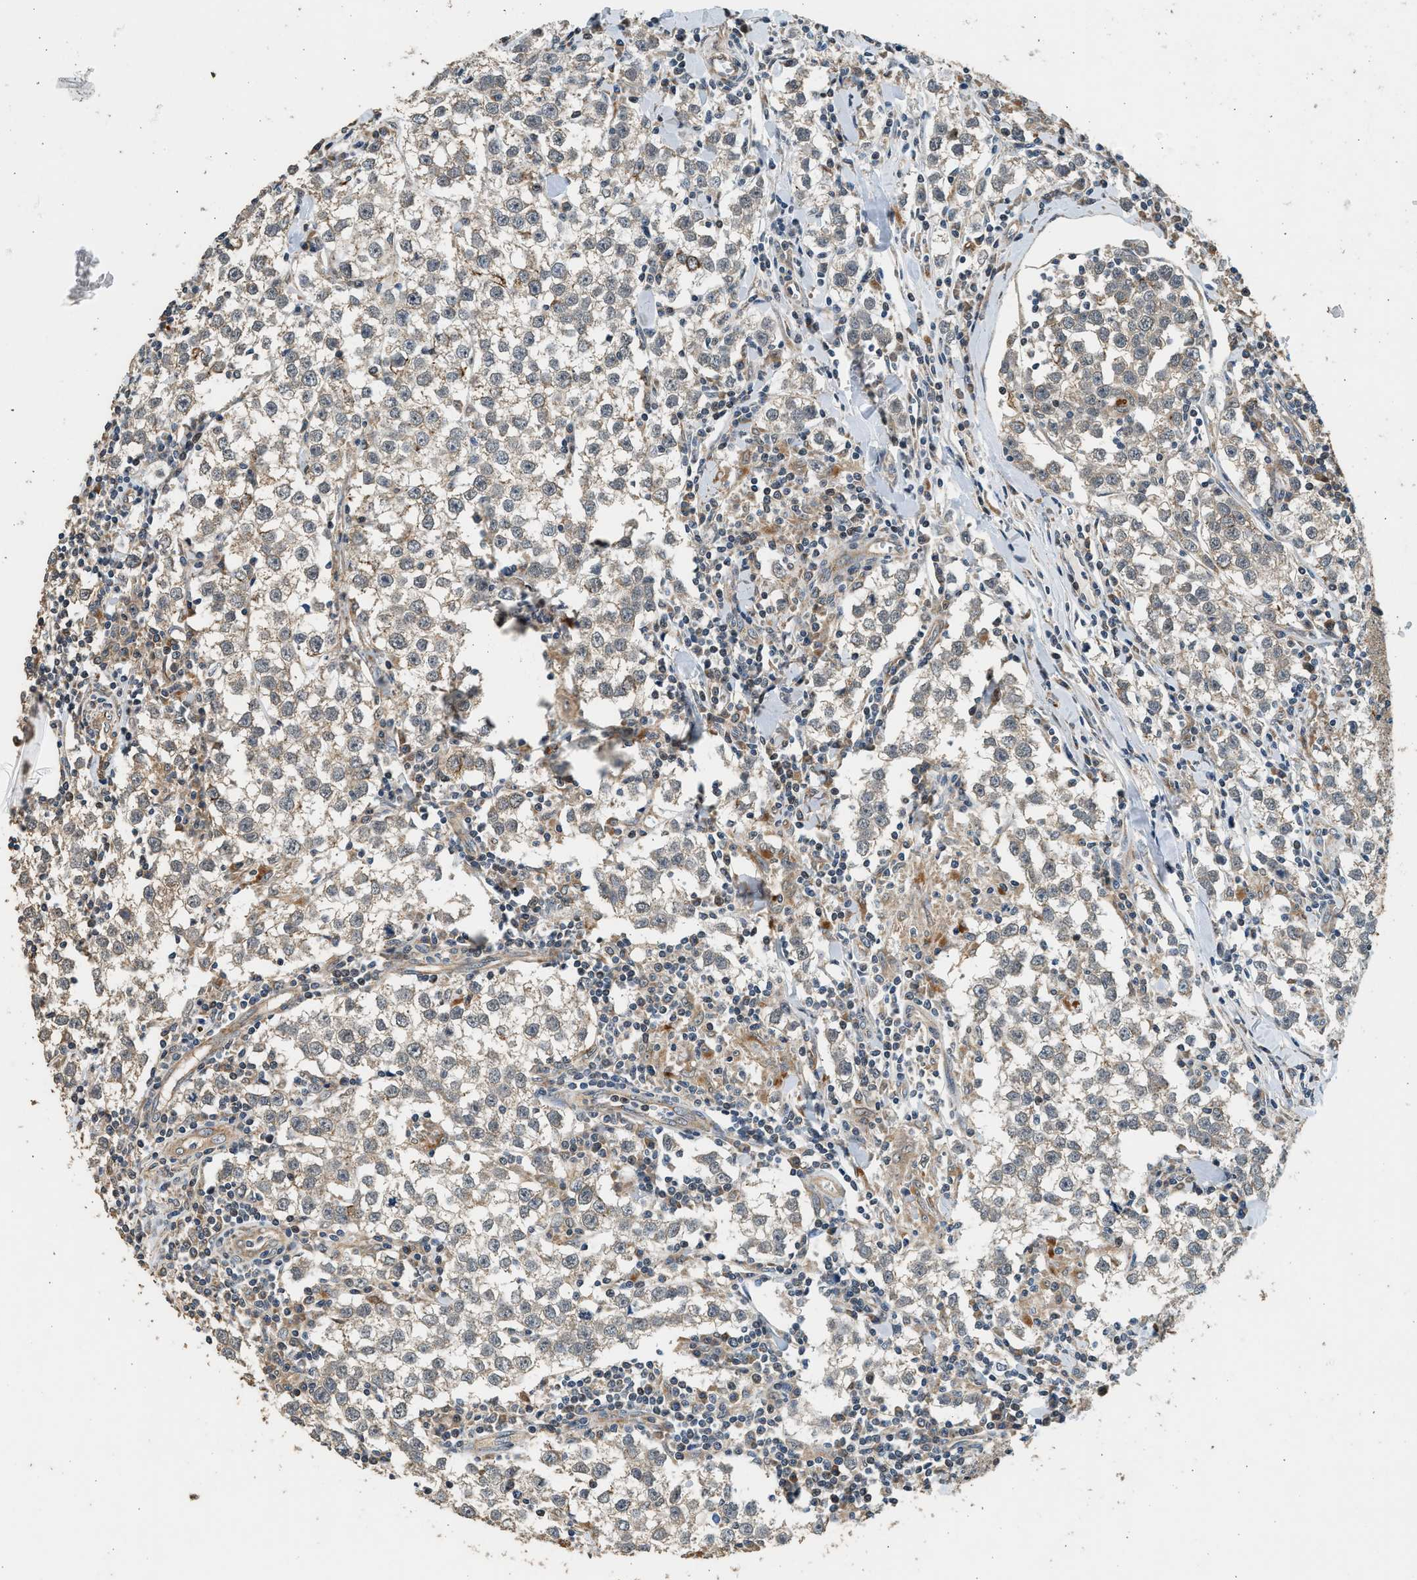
{"staining": {"intensity": "moderate", "quantity": "<25%", "location": "cytoplasmic/membranous"}, "tissue": "testis cancer", "cell_type": "Tumor cells", "image_type": "cancer", "snomed": [{"axis": "morphology", "description": "Seminoma, NOS"}, {"axis": "morphology", "description": "Carcinoma, Embryonal, NOS"}, {"axis": "topography", "description": "Testis"}], "caption": "About <25% of tumor cells in testis cancer (embryonal carcinoma) display moderate cytoplasmic/membranous protein positivity as visualized by brown immunohistochemical staining.", "gene": "PCLO", "patient": {"sex": "male", "age": 36}}